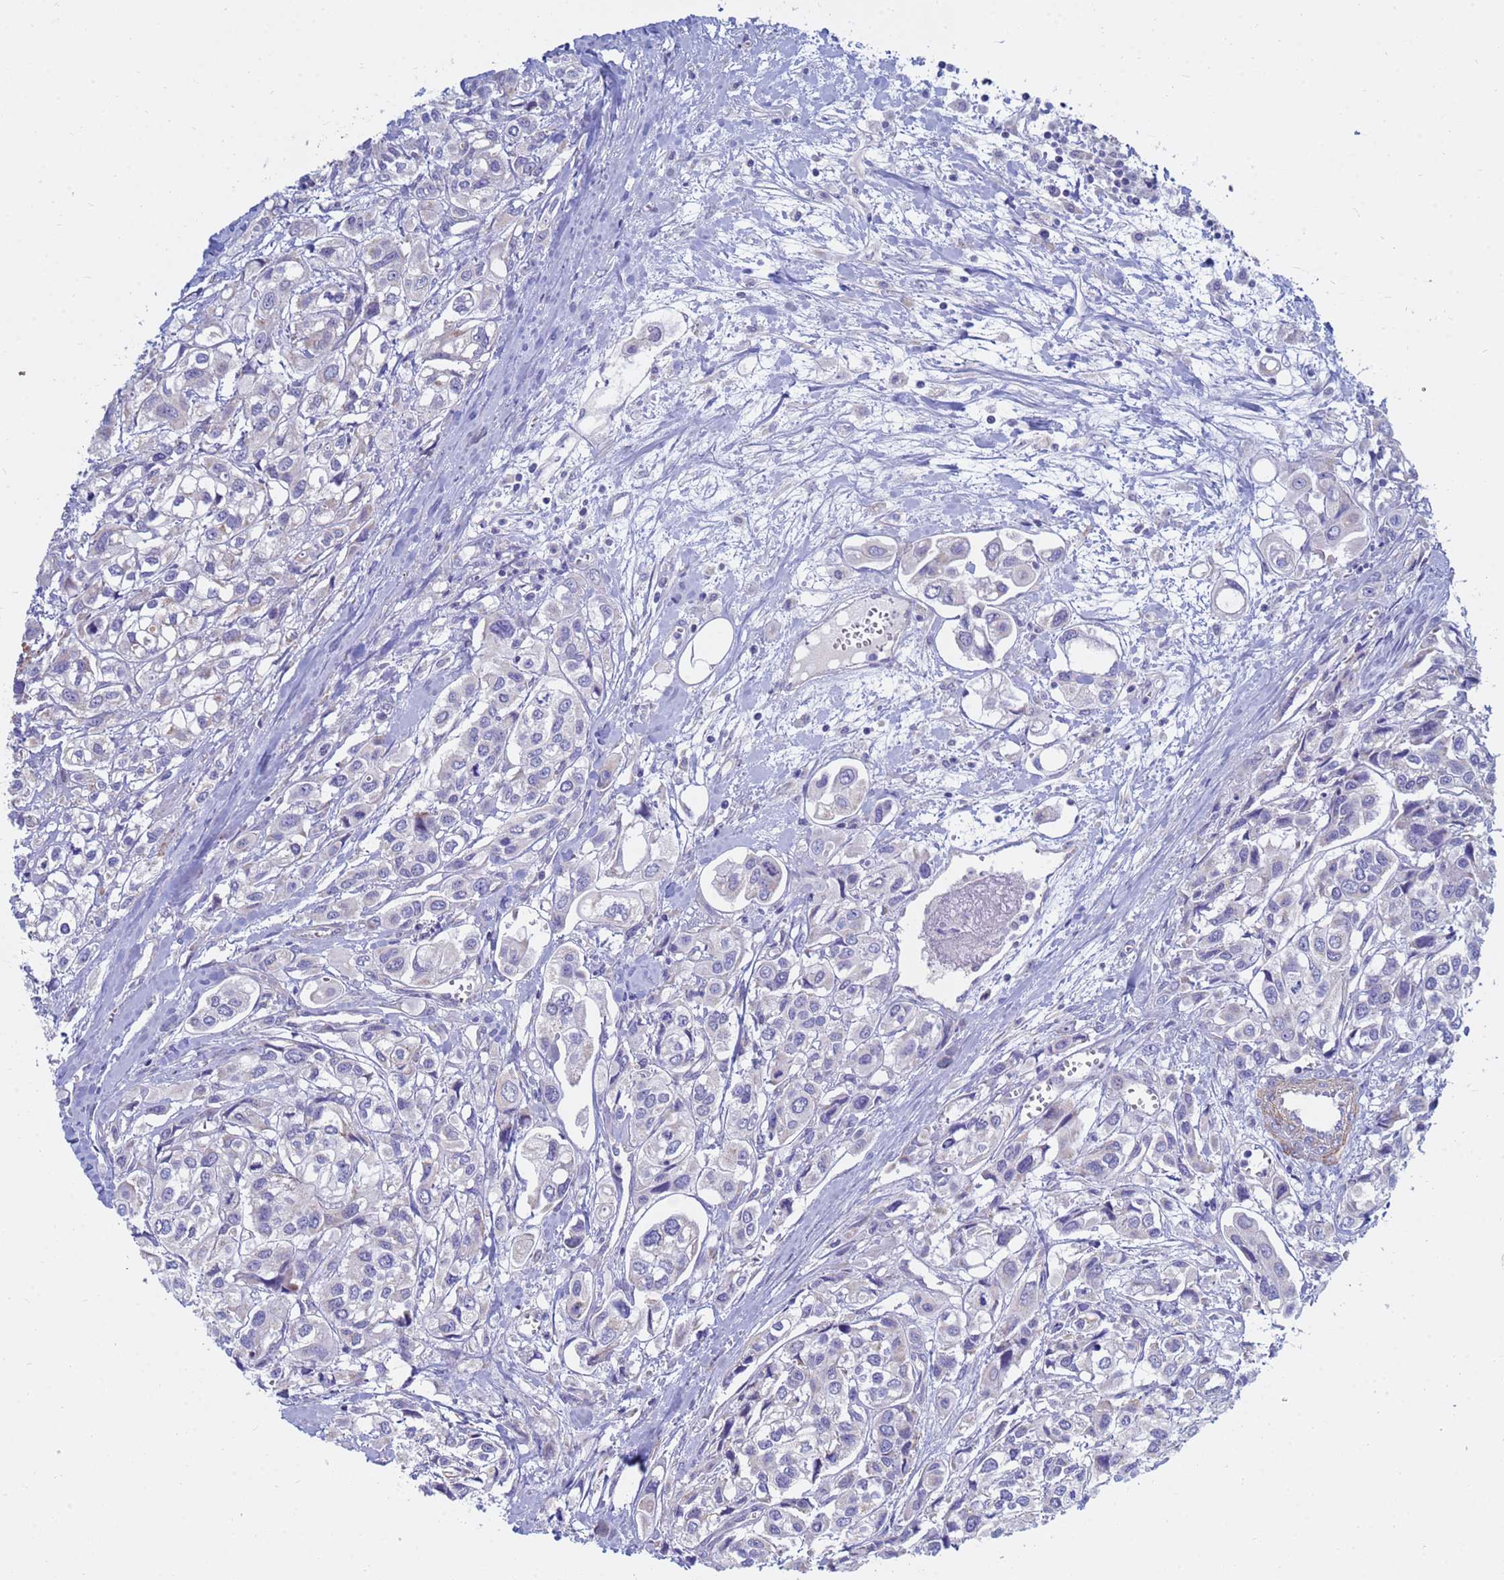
{"staining": {"intensity": "negative", "quantity": "none", "location": "none"}, "tissue": "urothelial cancer", "cell_type": "Tumor cells", "image_type": "cancer", "snomed": [{"axis": "morphology", "description": "Urothelial carcinoma, High grade"}, {"axis": "topography", "description": "Urinary bladder"}], "caption": "Immunohistochemistry (IHC) micrograph of human urothelial carcinoma (high-grade) stained for a protein (brown), which exhibits no staining in tumor cells.", "gene": "SDR39U1", "patient": {"sex": "male", "age": 67}}